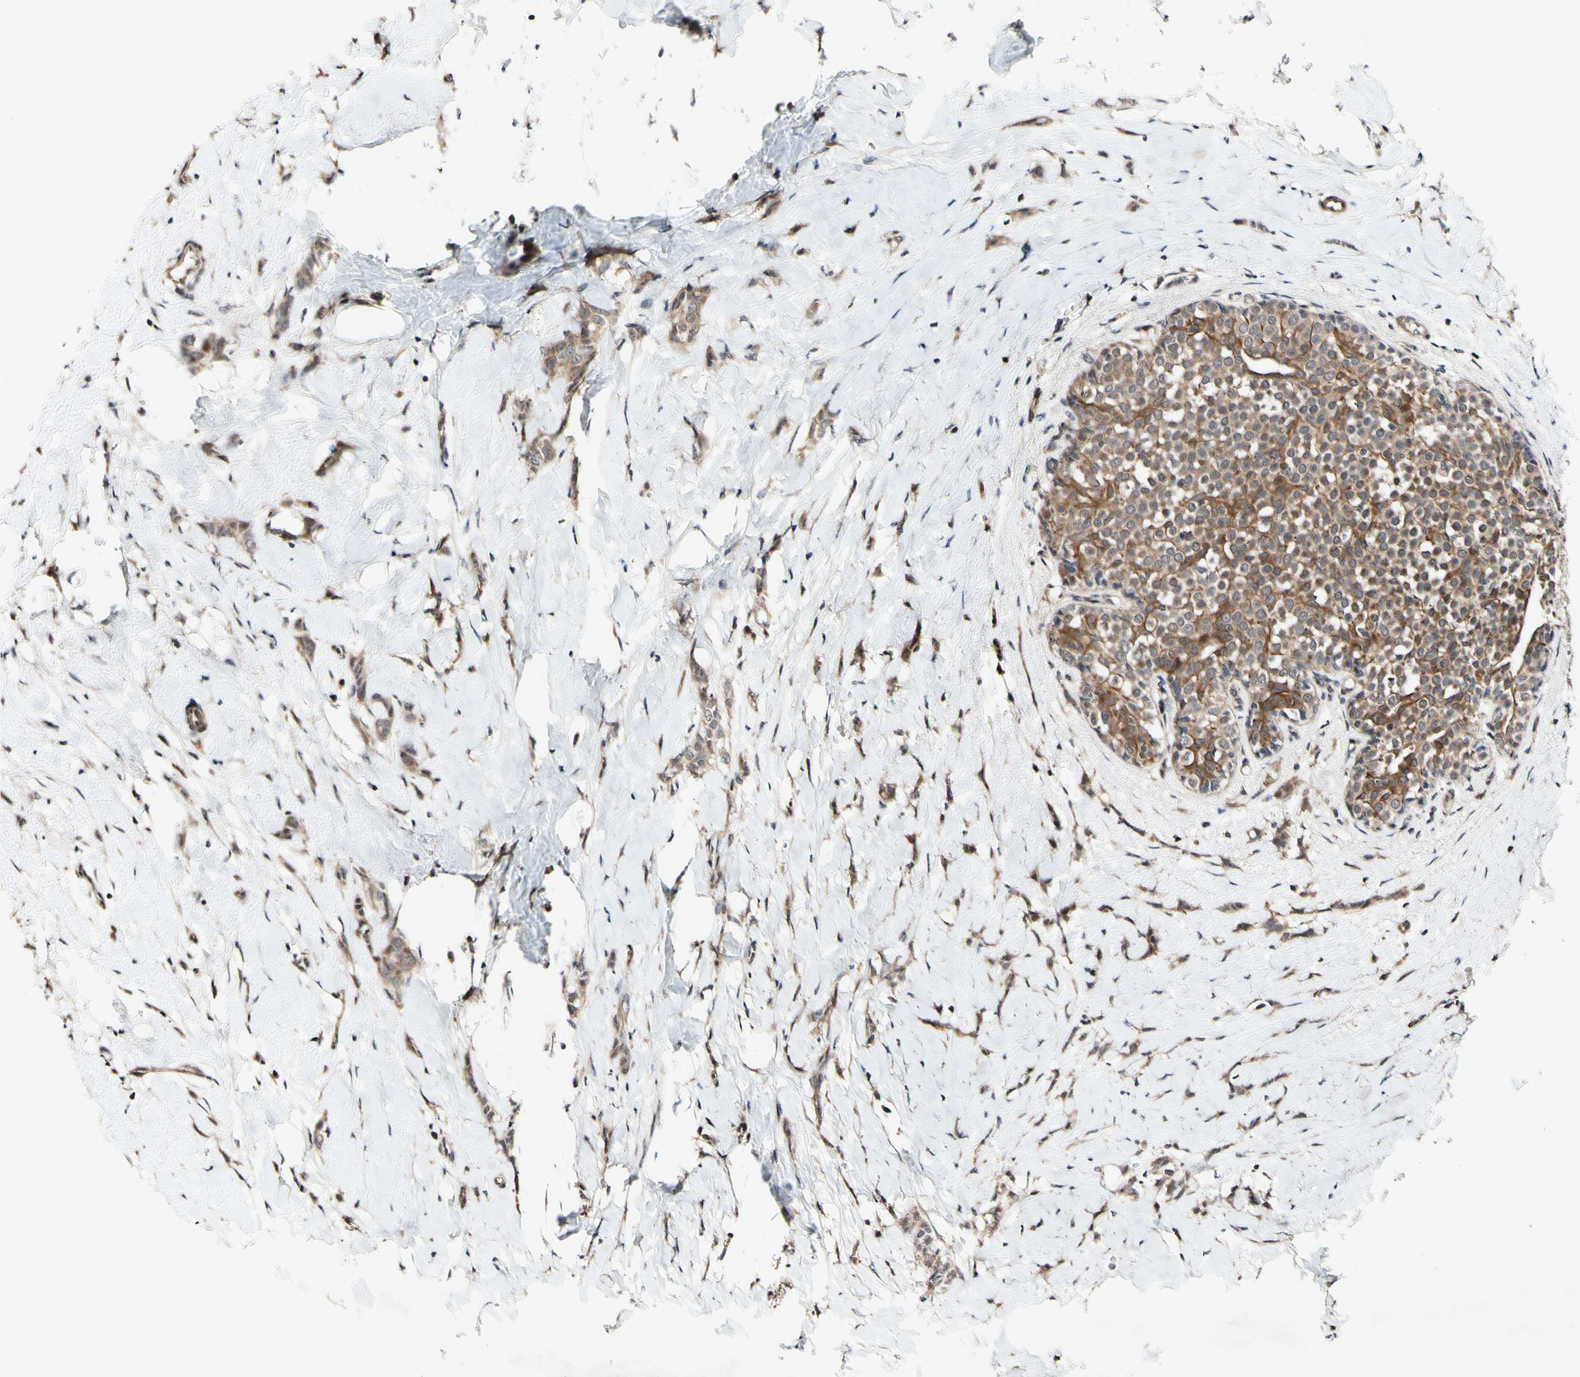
{"staining": {"intensity": "moderate", "quantity": ">75%", "location": "cytoplasmic/membranous"}, "tissue": "breast cancer", "cell_type": "Tumor cells", "image_type": "cancer", "snomed": [{"axis": "morphology", "description": "Lobular carcinoma, in situ"}, {"axis": "morphology", "description": "Lobular carcinoma"}, {"axis": "topography", "description": "Breast"}], "caption": "A brown stain labels moderate cytoplasmic/membranous positivity of a protein in human lobular carcinoma (breast) tumor cells. (DAB = brown stain, brightfield microscopy at high magnification).", "gene": "CSNK1E", "patient": {"sex": "female", "age": 41}}